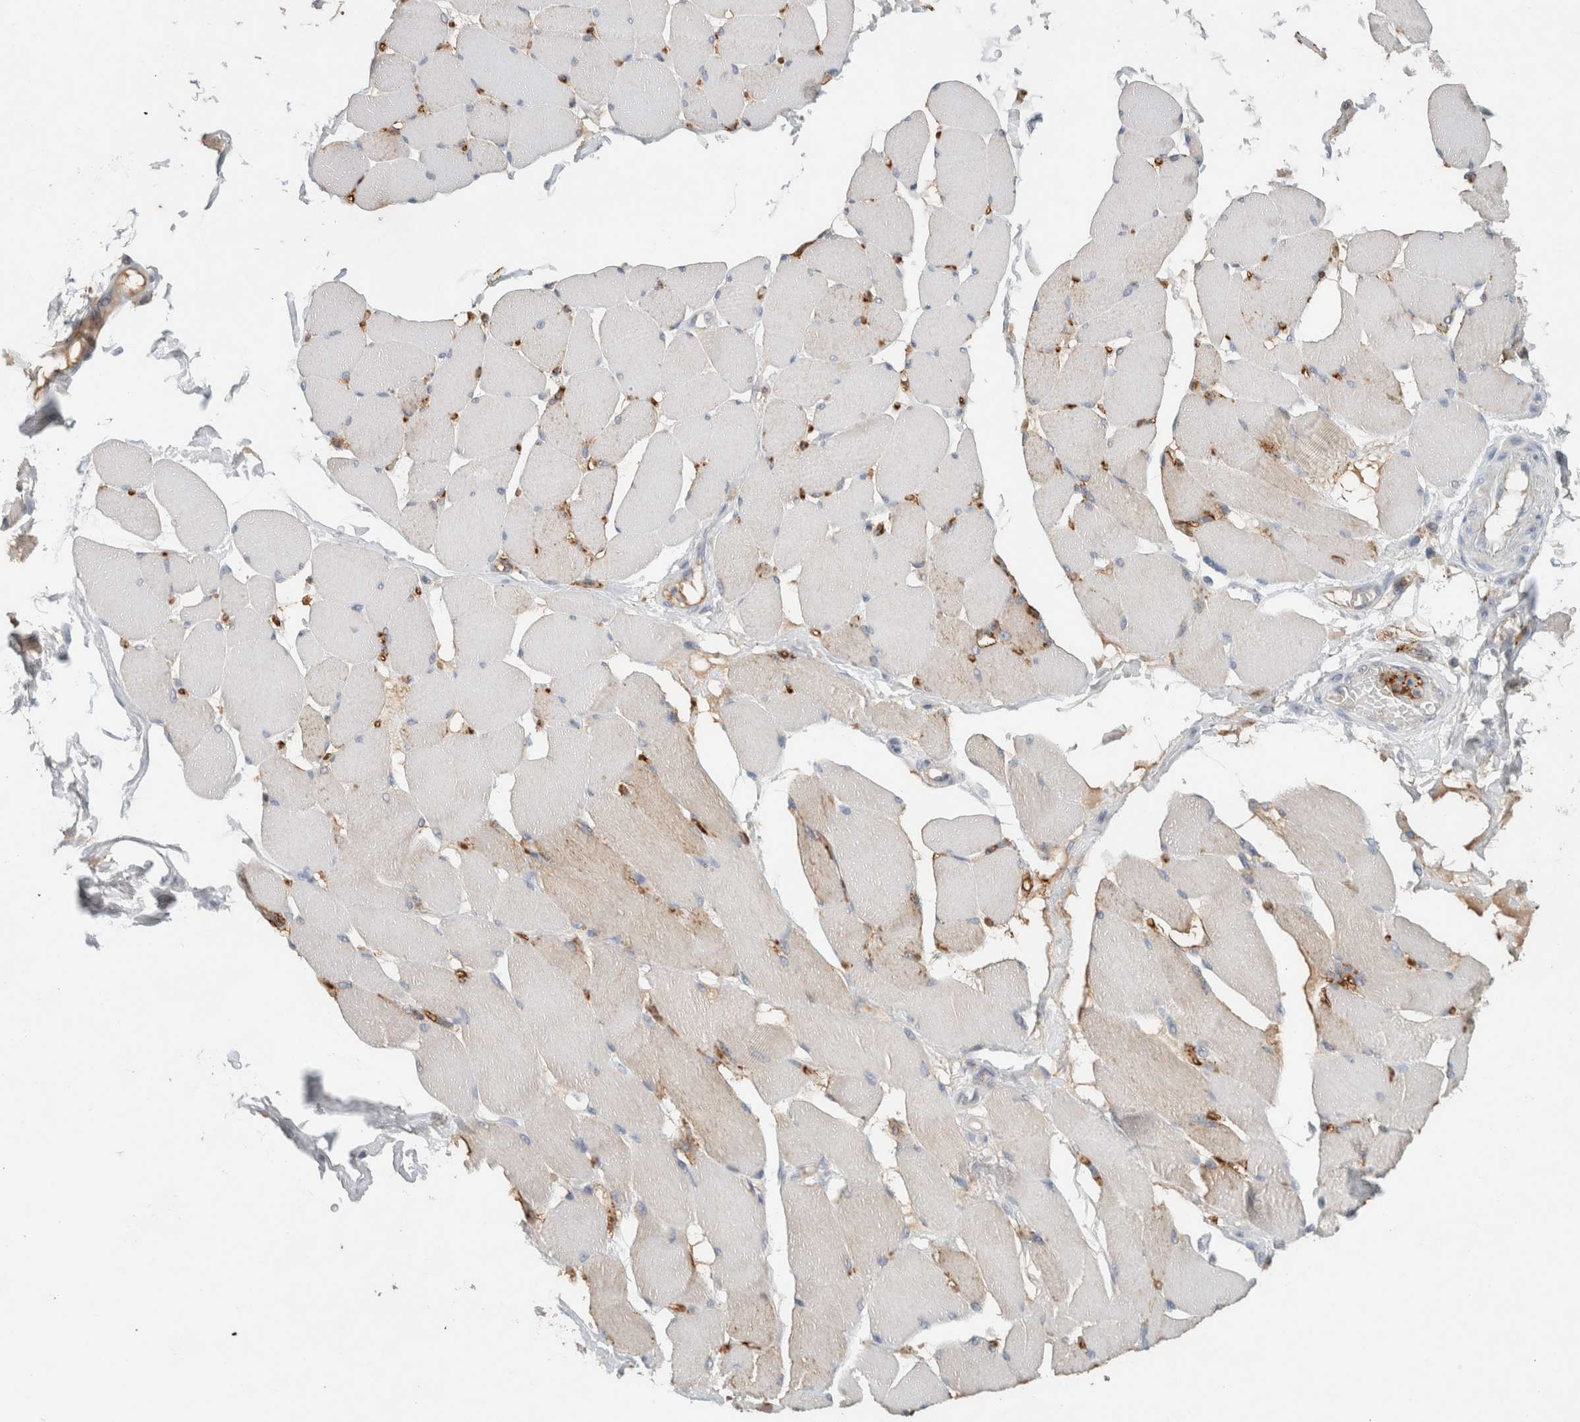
{"staining": {"intensity": "weak", "quantity": "<25%", "location": "cytoplasmic/membranous"}, "tissue": "skeletal muscle", "cell_type": "Myocytes", "image_type": "normal", "snomed": [{"axis": "morphology", "description": "Normal tissue, NOS"}, {"axis": "topography", "description": "Skin"}, {"axis": "topography", "description": "Skeletal muscle"}], "caption": "Normal skeletal muscle was stained to show a protein in brown. There is no significant expression in myocytes.", "gene": "CD36", "patient": {"sex": "male", "age": 83}}